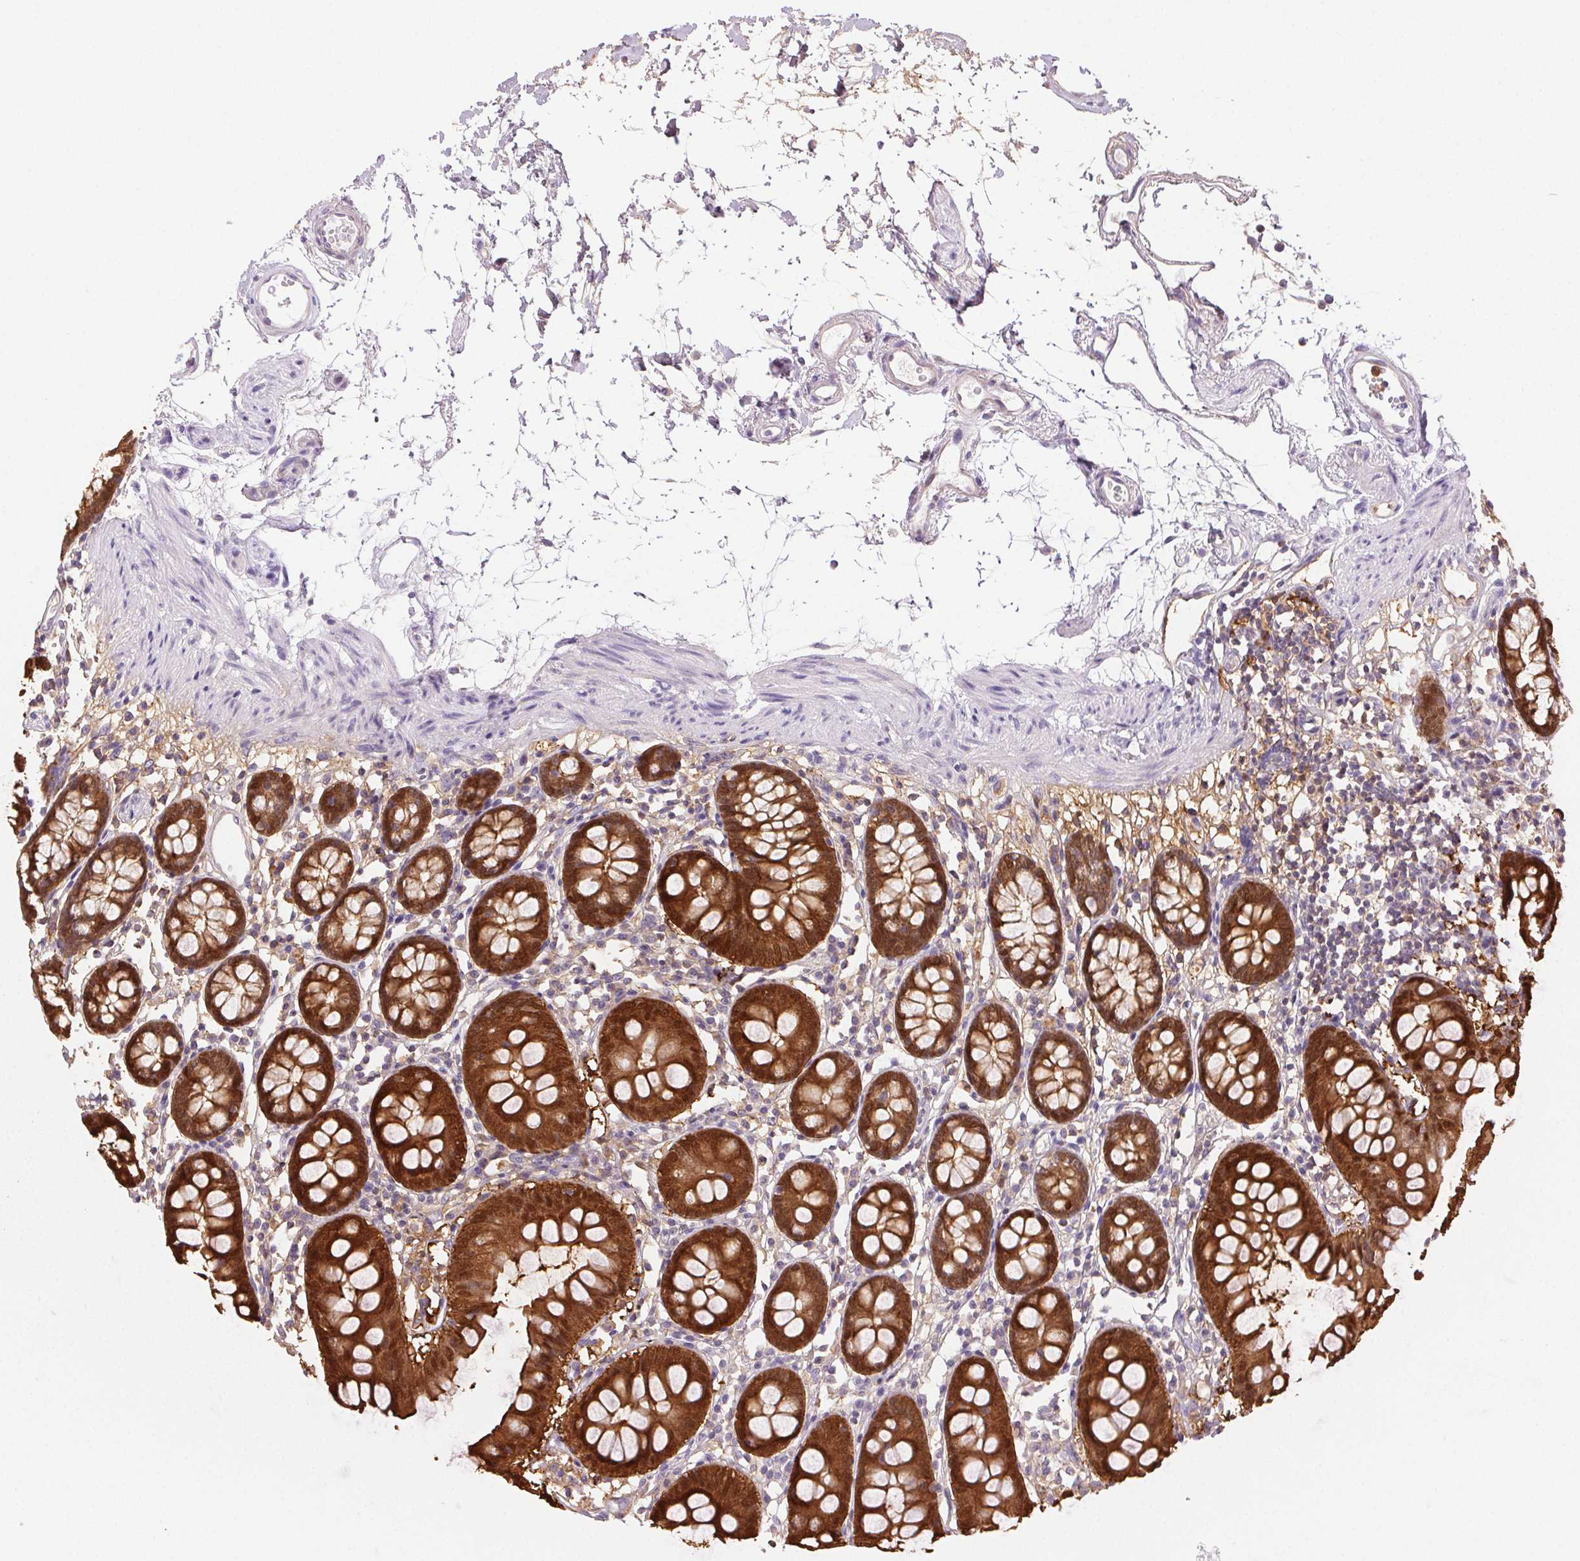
{"staining": {"intensity": "negative", "quantity": "none", "location": "none"}, "tissue": "colon", "cell_type": "Endothelial cells", "image_type": "normal", "snomed": [{"axis": "morphology", "description": "Normal tissue, NOS"}, {"axis": "topography", "description": "Colon"}], "caption": "Photomicrograph shows no protein positivity in endothelial cells of normal colon. Nuclei are stained in blue.", "gene": "TMEM45A", "patient": {"sex": "female", "age": 84}}